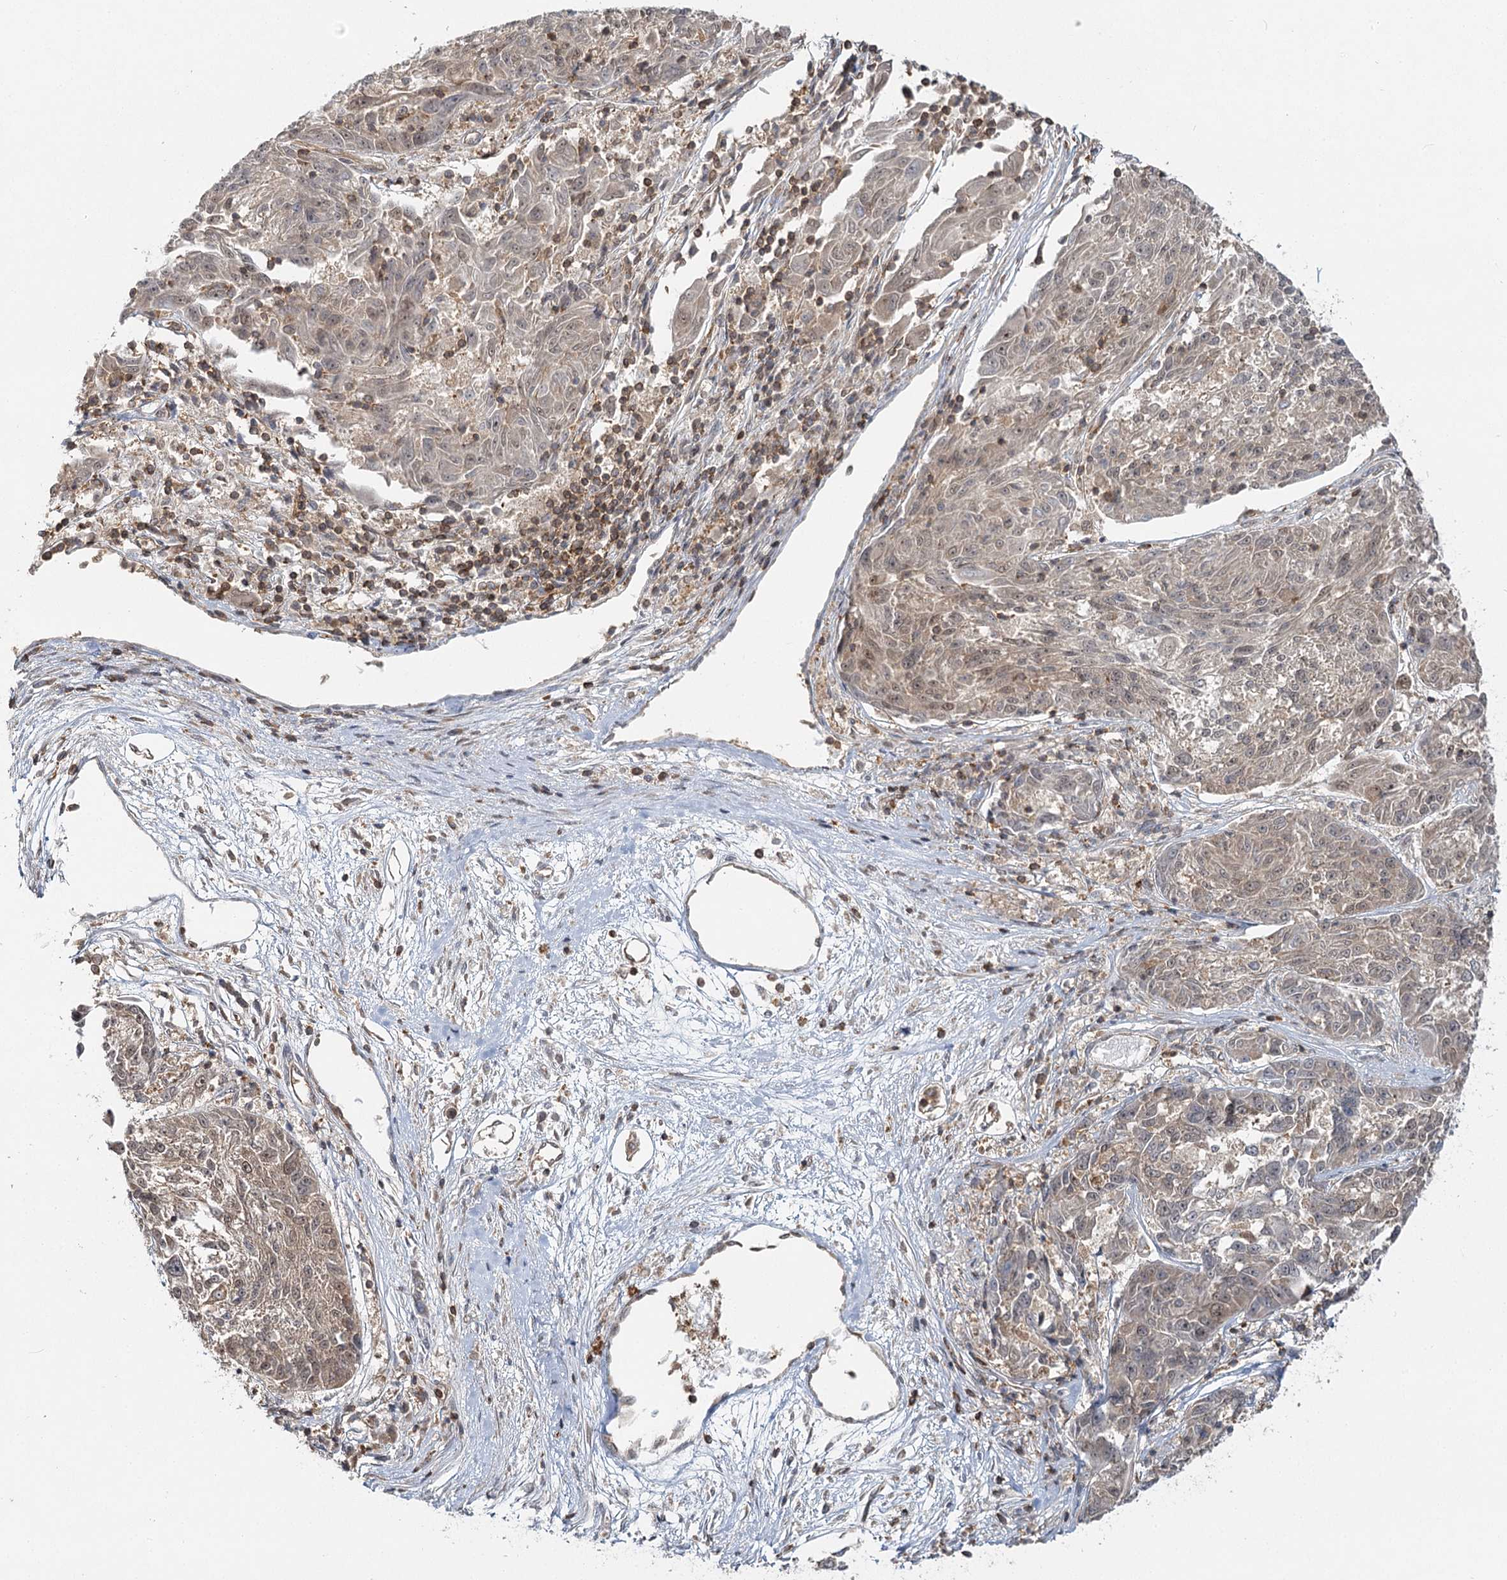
{"staining": {"intensity": "weak", "quantity": ">75%", "location": "cytoplasmic/membranous,nuclear"}, "tissue": "melanoma", "cell_type": "Tumor cells", "image_type": "cancer", "snomed": [{"axis": "morphology", "description": "Malignant melanoma, NOS"}, {"axis": "topography", "description": "Skin"}], "caption": "Weak cytoplasmic/membranous and nuclear protein expression is appreciated in about >75% of tumor cells in malignant melanoma.", "gene": "FAM120B", "patient": {"sex": "male", "age": 53}}